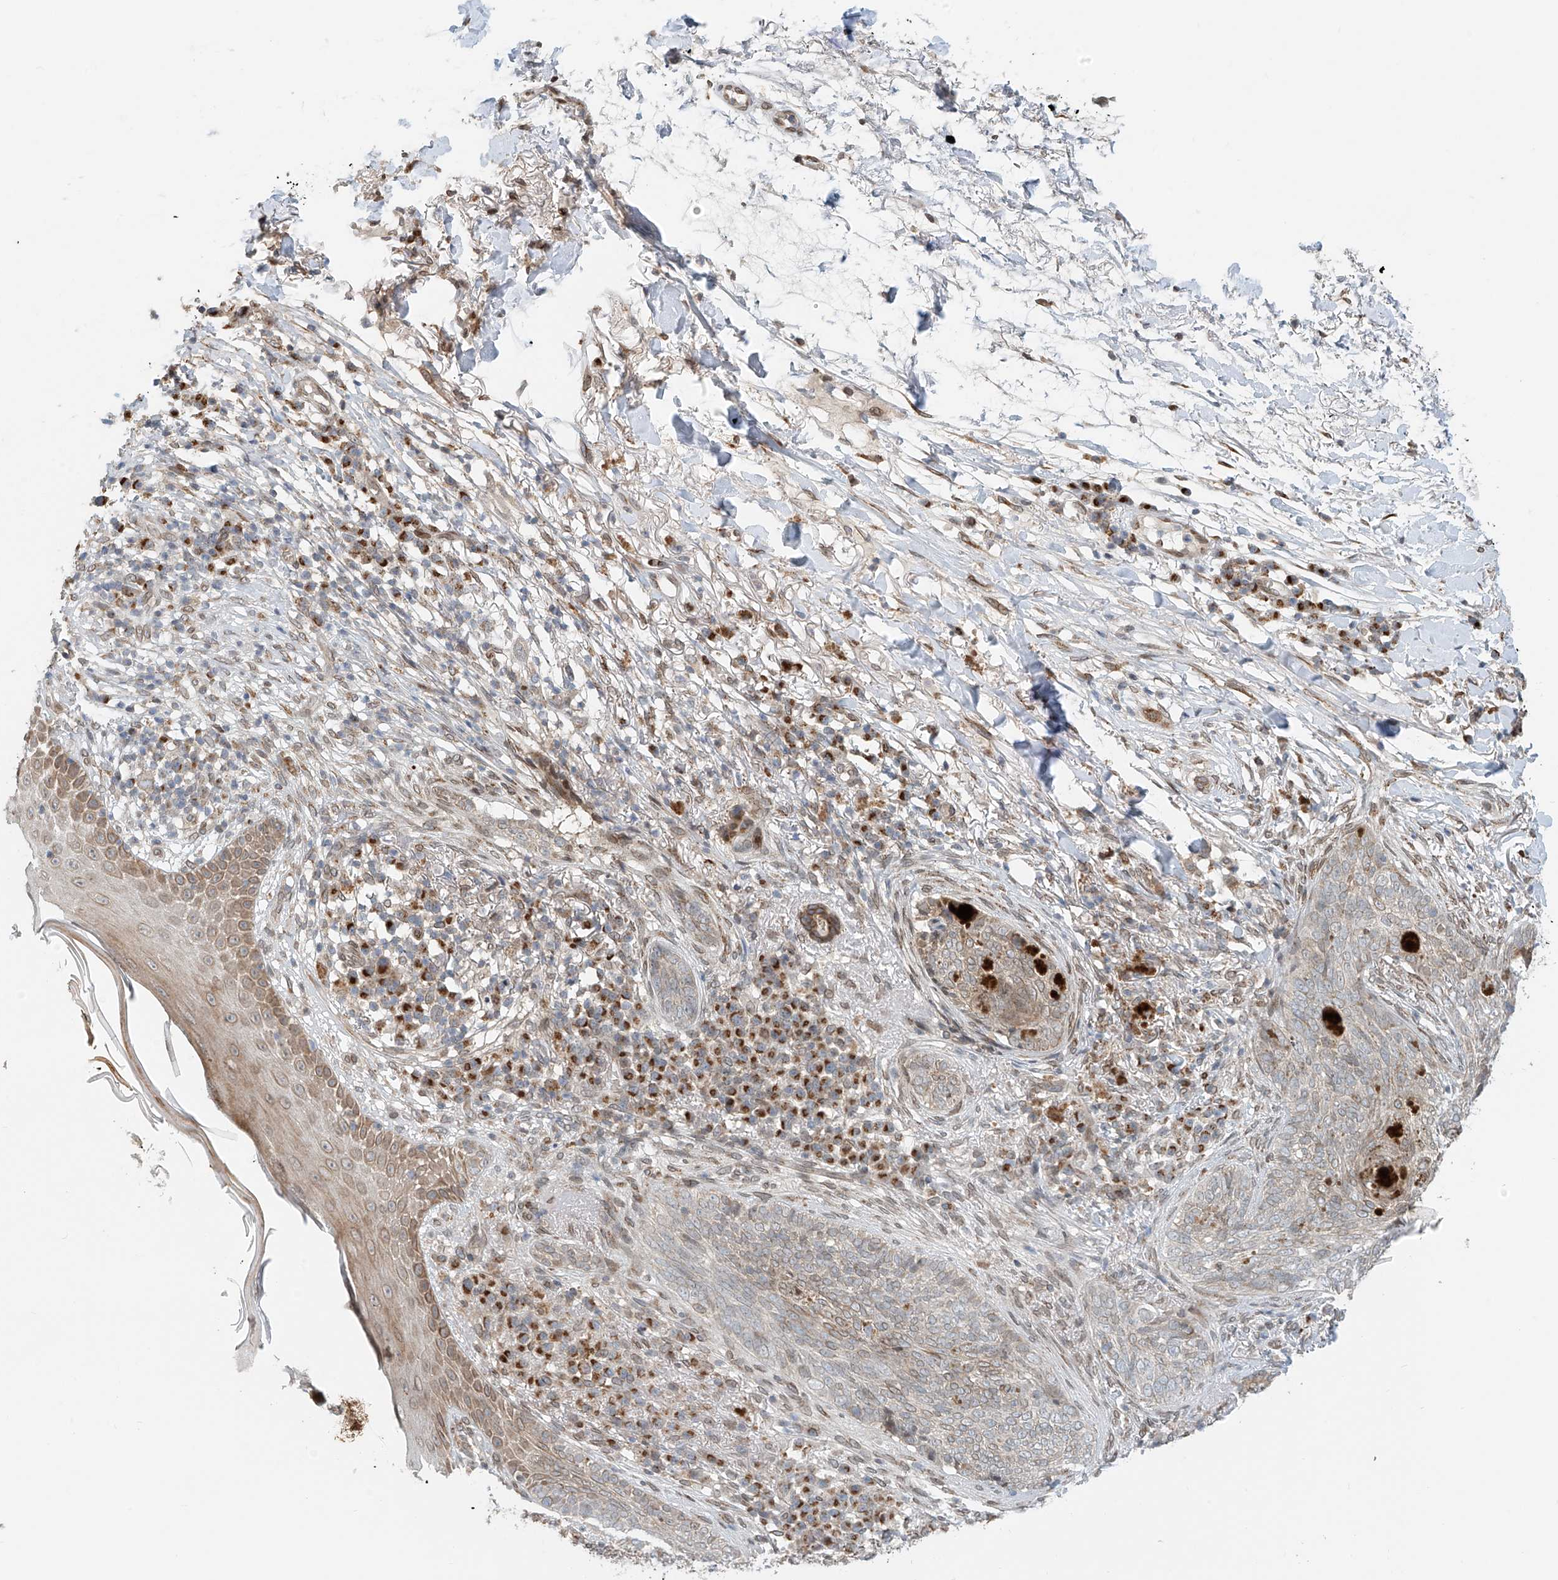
{"staining": {"intensity": "weak", "quantity": "<25%", "location": "cytoplasmic/membranous"}, "tissue": "skin cancer", "cell_type": "Tumor cells", "image_type": "cancer", "snomed": [{"axis": "morphology", "description": "Basal cell carcinoma"}, {"axis": "topography", "description": "Skin"}], "caption": "Immunohistochemistry (IHC) of human basal cell carcinoma (skin) shows no positivity in tumor cells.", "gene": "STARD9", "patient": {"sex": "male", "age": 85}}